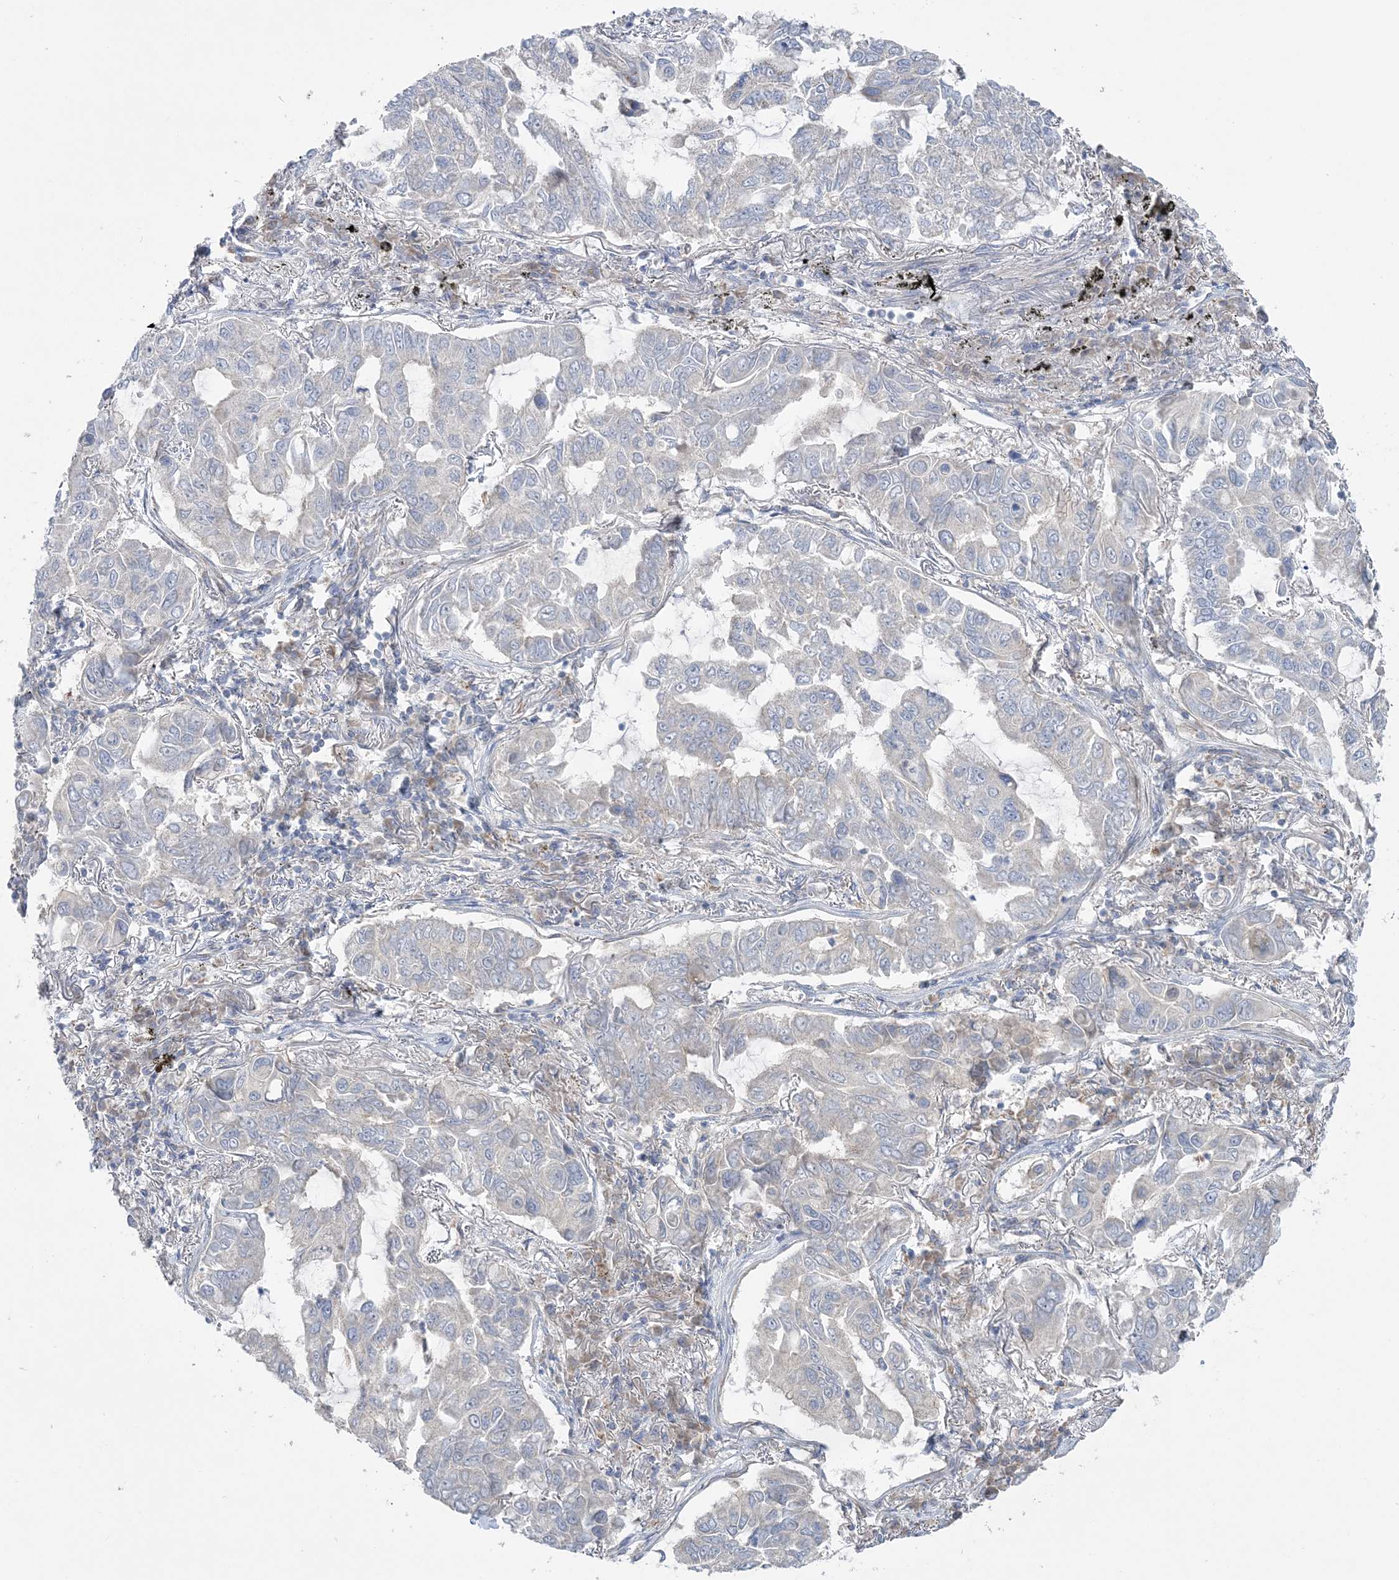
{"staining": {"intensity": "negative", "quantity": "none", "location": "none"}, "tissue": "lung cancer", "cell_type": "Tumor cells", "image_type": "cancer", "snomed": [{"axis": "morphology", "description": "Adenocarcinoma, NOS"}, {"axis": "topography", "description": "Lung"}], "caption": "An immunohistochemistry (IHC) photomicrograph of adenocarcinoma (lung) is shown. There is no staining in tumor cells of adenocarcinoma (lung). Brightfield microscopy of immunohistochemistry stained with DAB (3,3'-diaminobenzidine) (brown) and hematoxylin (blue), captured at high magnification.", "gene": "MMADHC", "patient": {"sex": "male", "age": 64}}